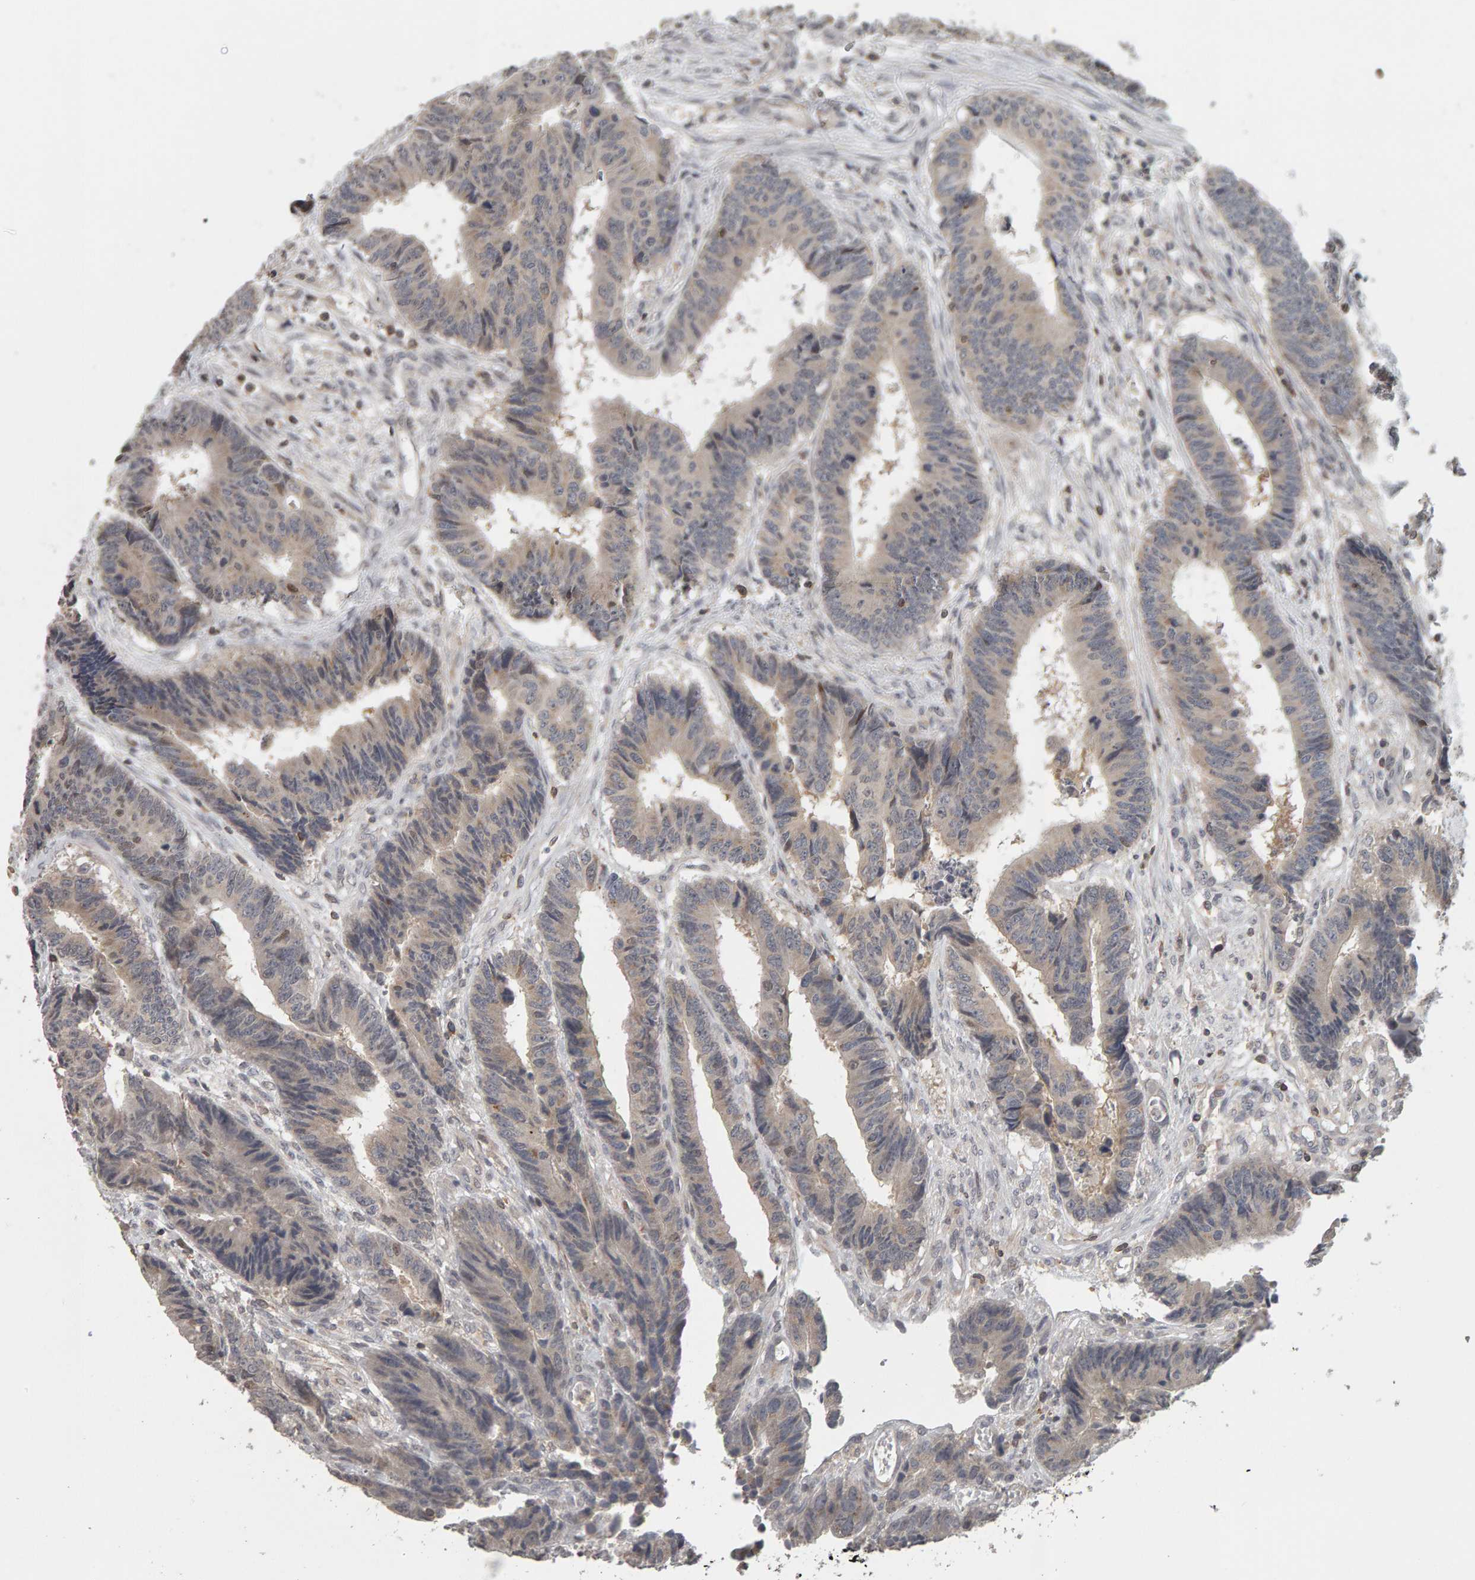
{"staining": {"intensity": "weak", "quantity": ">75%", "location": "cytoplasmic/membranous"}, "tissue": "colorectal cancer", "cell_type": "Tumor cells", "image_type": "cancer", "snomed": [{"axis": "morphology", "description": "Adenocarcinoma, NOS"}, {"axis": "topography", "description": "Rectum"}], "caption": "Immunohistochemical staining of human adenocarcinoma (colorectal) displays low levels of weak cytoplasmic/membranous protein staining in approximately >75% of tumor cells.", "gene": "TEFM", "patient": {"sex": "male", "age": 84}}